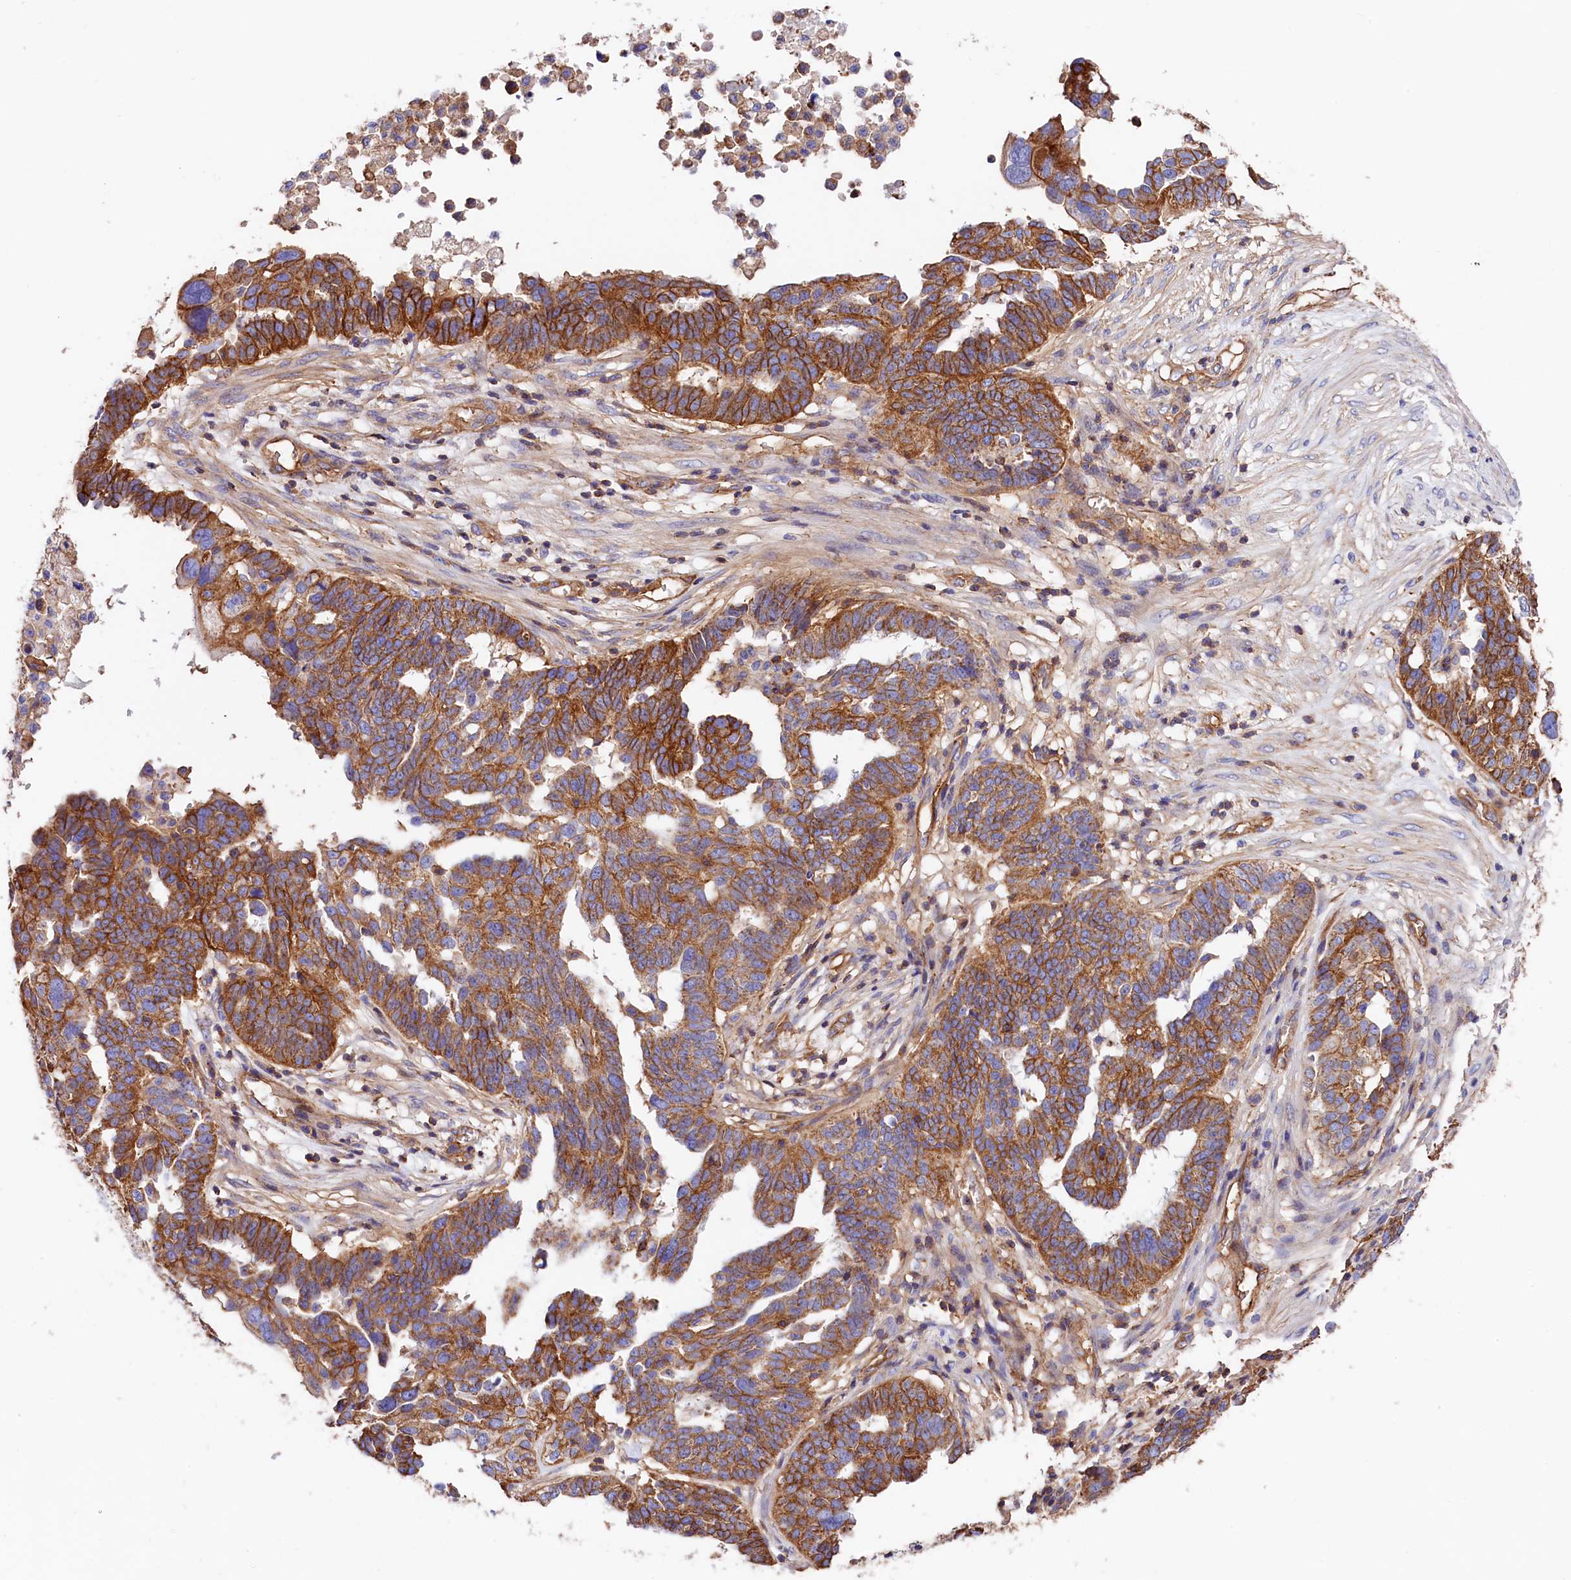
{"staining": {"intensity": "strong", "quantity": ">75%", "location": "cytoplasmic/membranous"}, "tissue": "ovarian cancer", "cell_type": "Tumor cells", "image_type": "cancer", "snomed": [{"axis": "morphology", "description": "Cystadenocarcinoma, serous, NOS"}, {"axis": "topography", "description": "Ovary"}], "caption": "Ovarian serous cystadenocarcinoma stained for a protein exhibits strong cytoplasmic/membranous positivity in tumor cells.", "gene": "ATP2B4", "patient": {"sex": "female", "age": 59}}